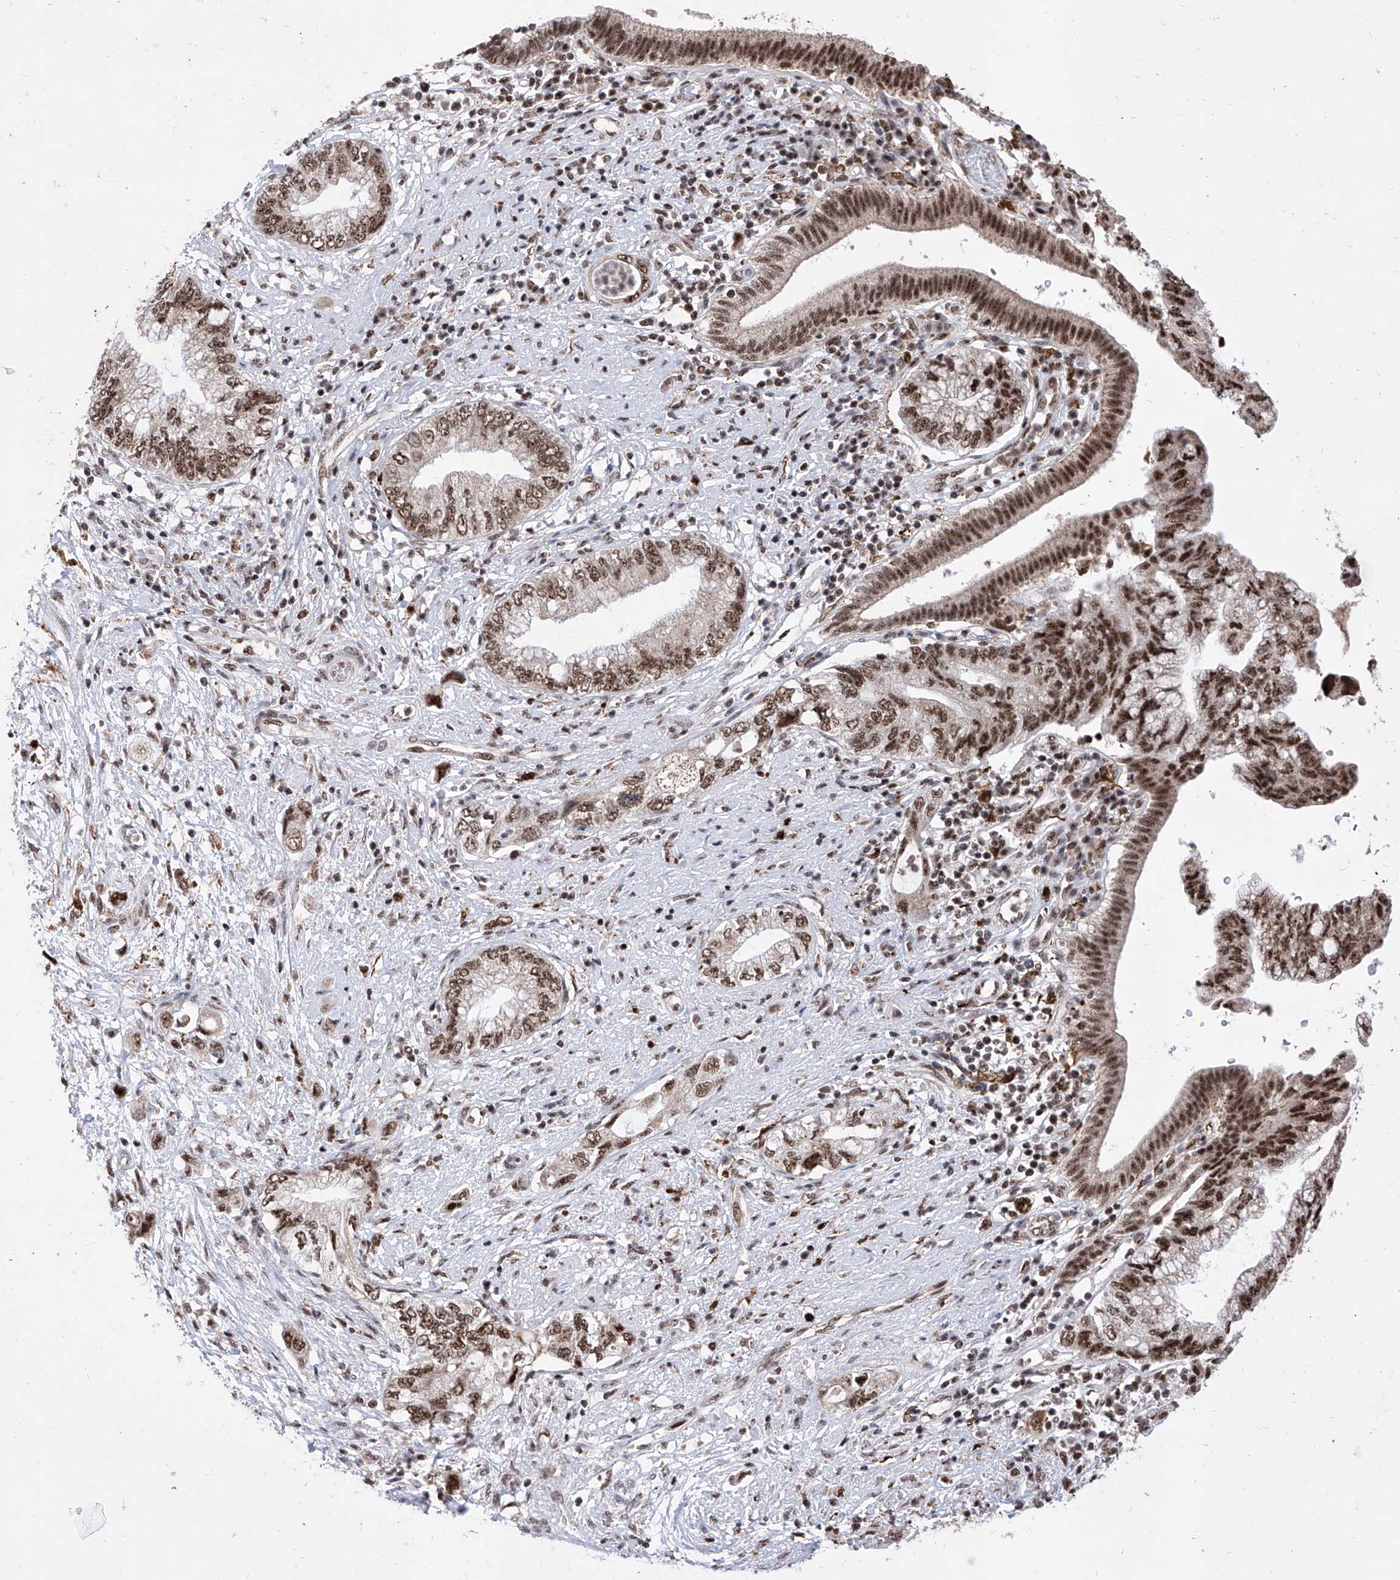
{"staining": {"intensity": "moderate", "quantity": ">75%", "location": "nuclear"}, "tissue": "pancreatic cancer", "cell_type": "Tumor cells", "image_type": "cancer", "snomed": [{"axis": "morphology", "description": "Adenocarcinoma, NOS"}, {"axis": "topography", "description": "Pancreas"}], "caption": "Immunohistochemical staining of pancreatic cancer (adenocarcinoma) demonstrates medium levels of moderate nuclear staining in approximately >75% of tumor cells.", "gene": "PHF5A", "patient": {"sex": "female", "age": 73}}